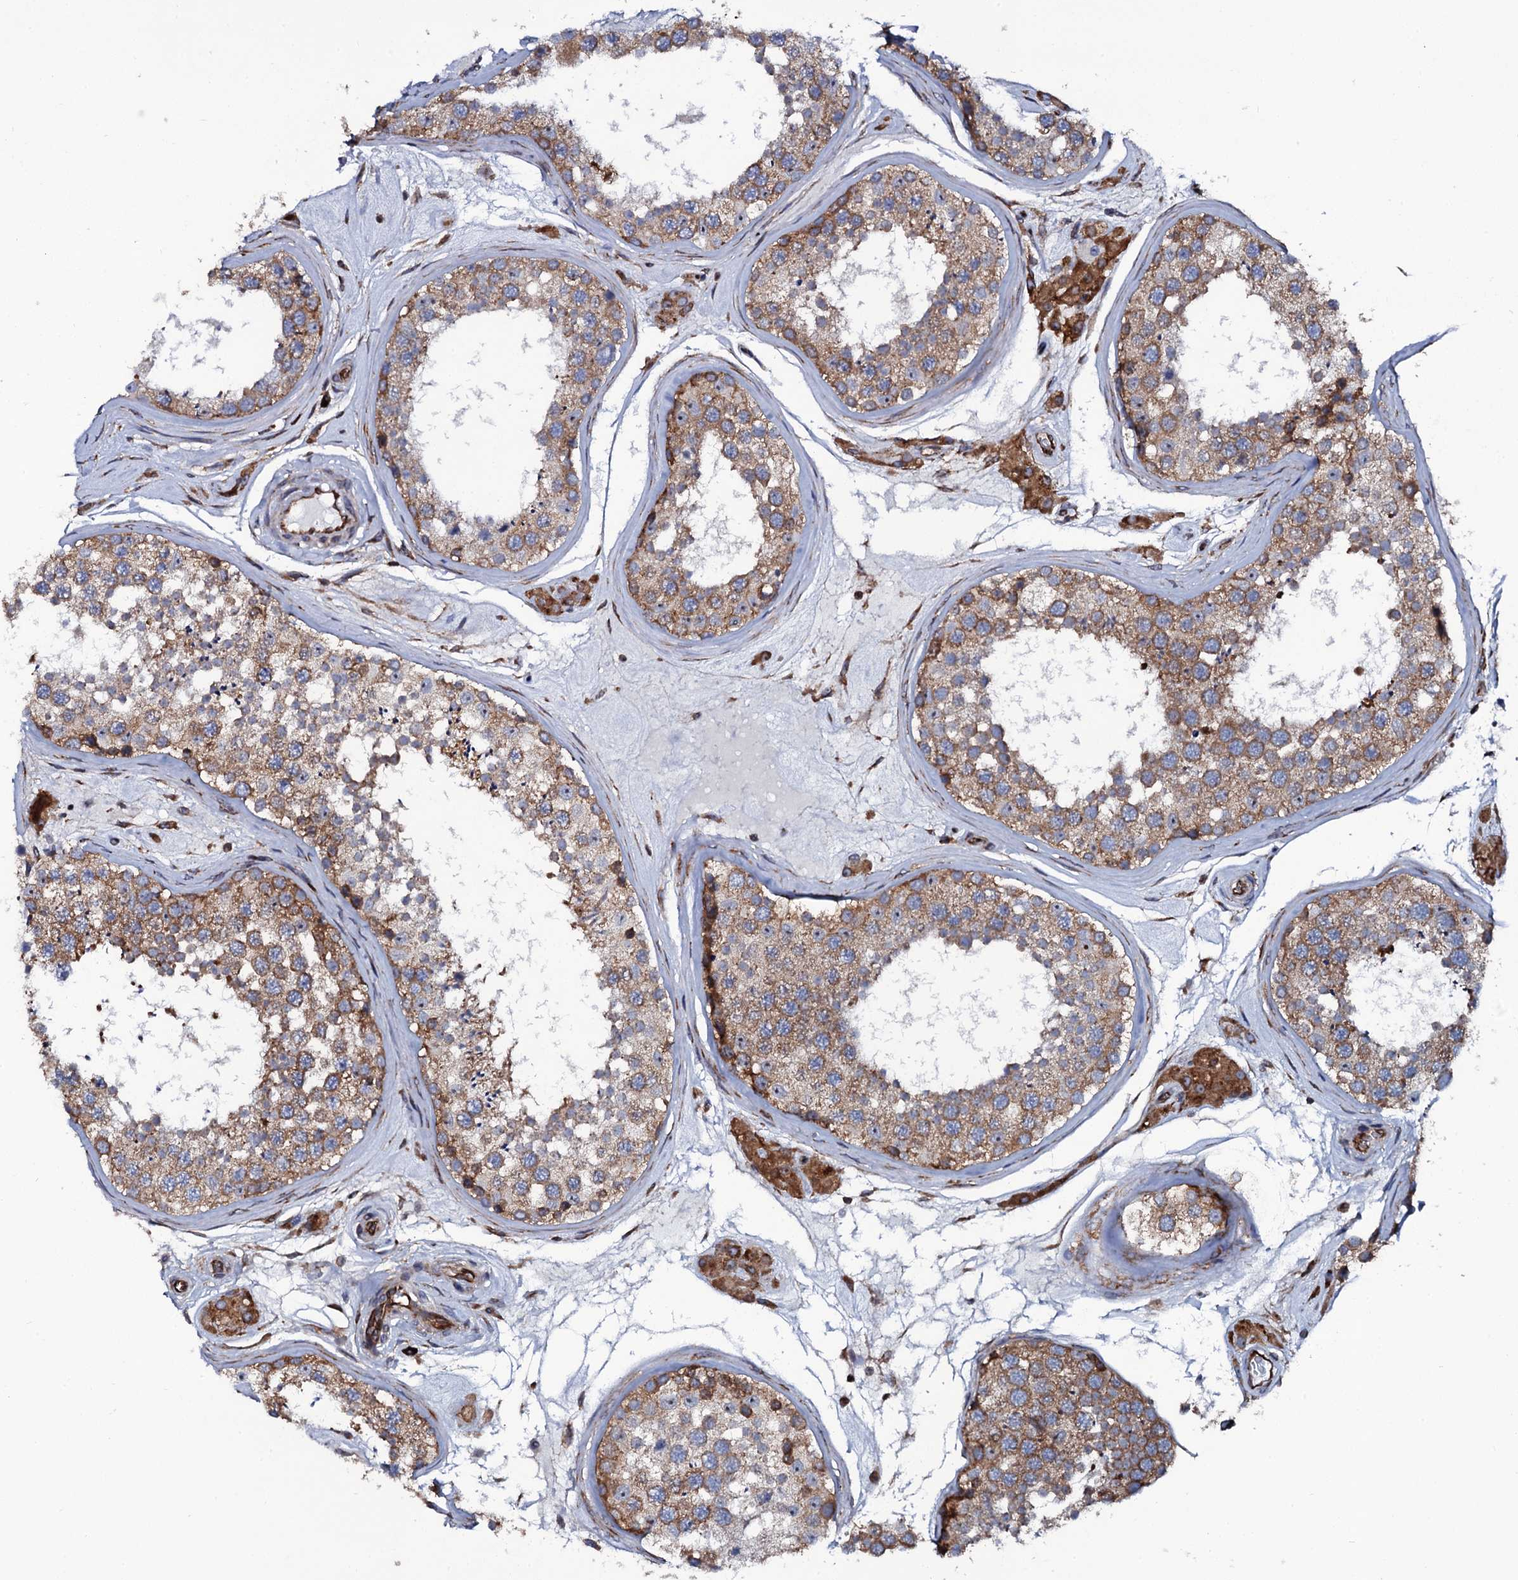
{"staining": {"intensity": "moderate", "quantity": ">75%", "location": "cytoplasmic/membranous"}, "tissue": "testis", "cell_type": "Cells in seminiferous ducts", "image_type": "normal", "snomed": [{"axis": "morphology", "description": "Normal tissue, NOS"}, {"axis": "topography", "description": "Testis"}], "caption": "DAB immunohistochemical staining of normal human testis shows moderate cytoplasmic/membranous protein expression in approximately >75% of cells in seminiferous ducts.", "gene": "SPTY2D1", "patient": {"sex": "male", "age": 46}}